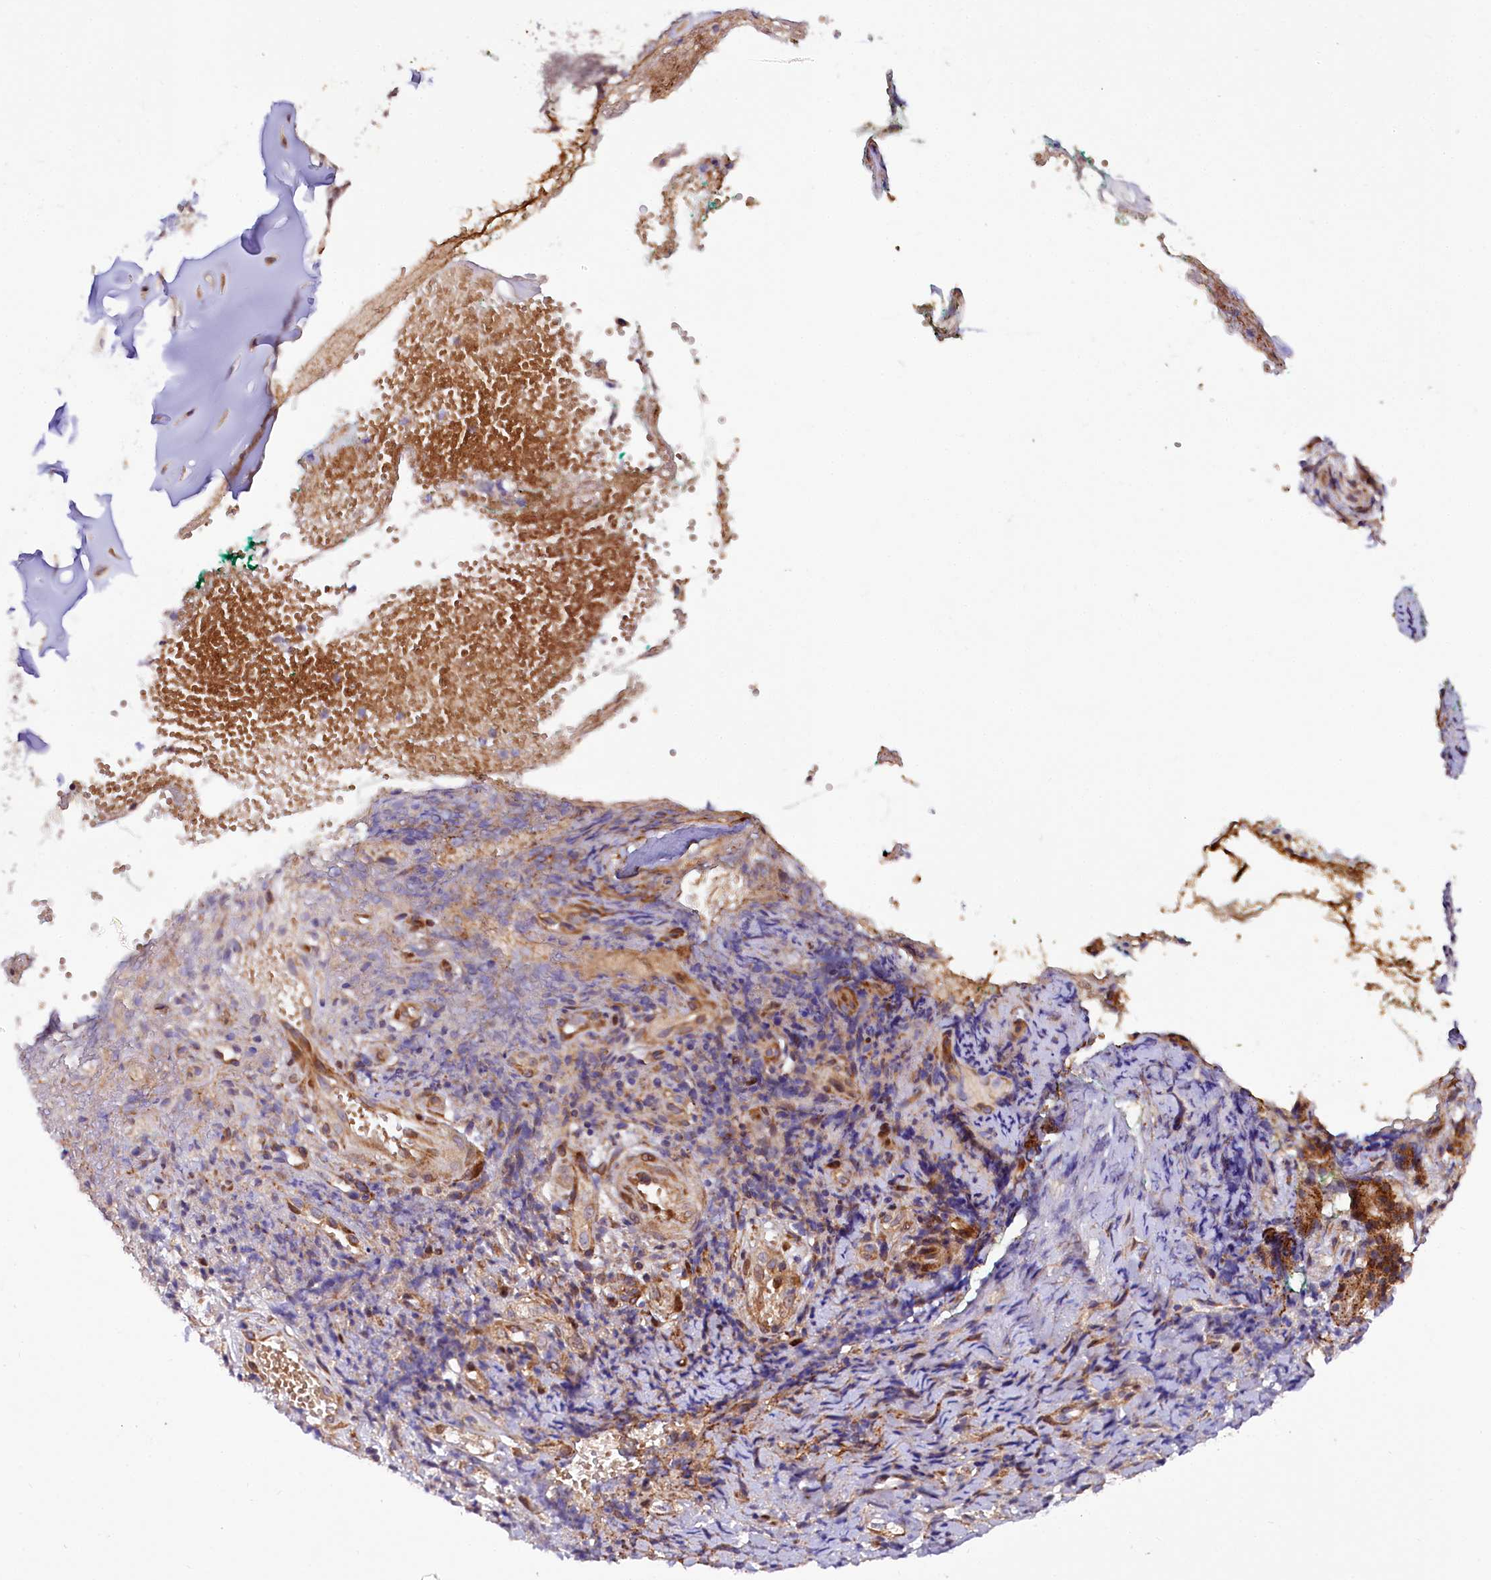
{"staining": {"intensity": "strong", "quantity": ">75%", "location": "nuclear"}, "tissue": "adipose tissue", "cell_type": "Adipocytes", "image_type": "normal", "snomed": [{"axis": "morphology", "description": "Normal tissue, NOS"}, {"axis": "morphology", "description": "Basal cell carcinoma"}, {"axis": "topography", "description": "Cartilage tissue"}, {"axis": "topography", "description": "Nasopharynx"}, {"axis": "topography", "description": "Oral tissue"}], "caption": "Protein analysis of benign adipose tissue shows strong nuclear positivity in approximately >75% of adipocytes.", "gene": "PDZRN3", "patient": {"sex": "female", "age": 77}}